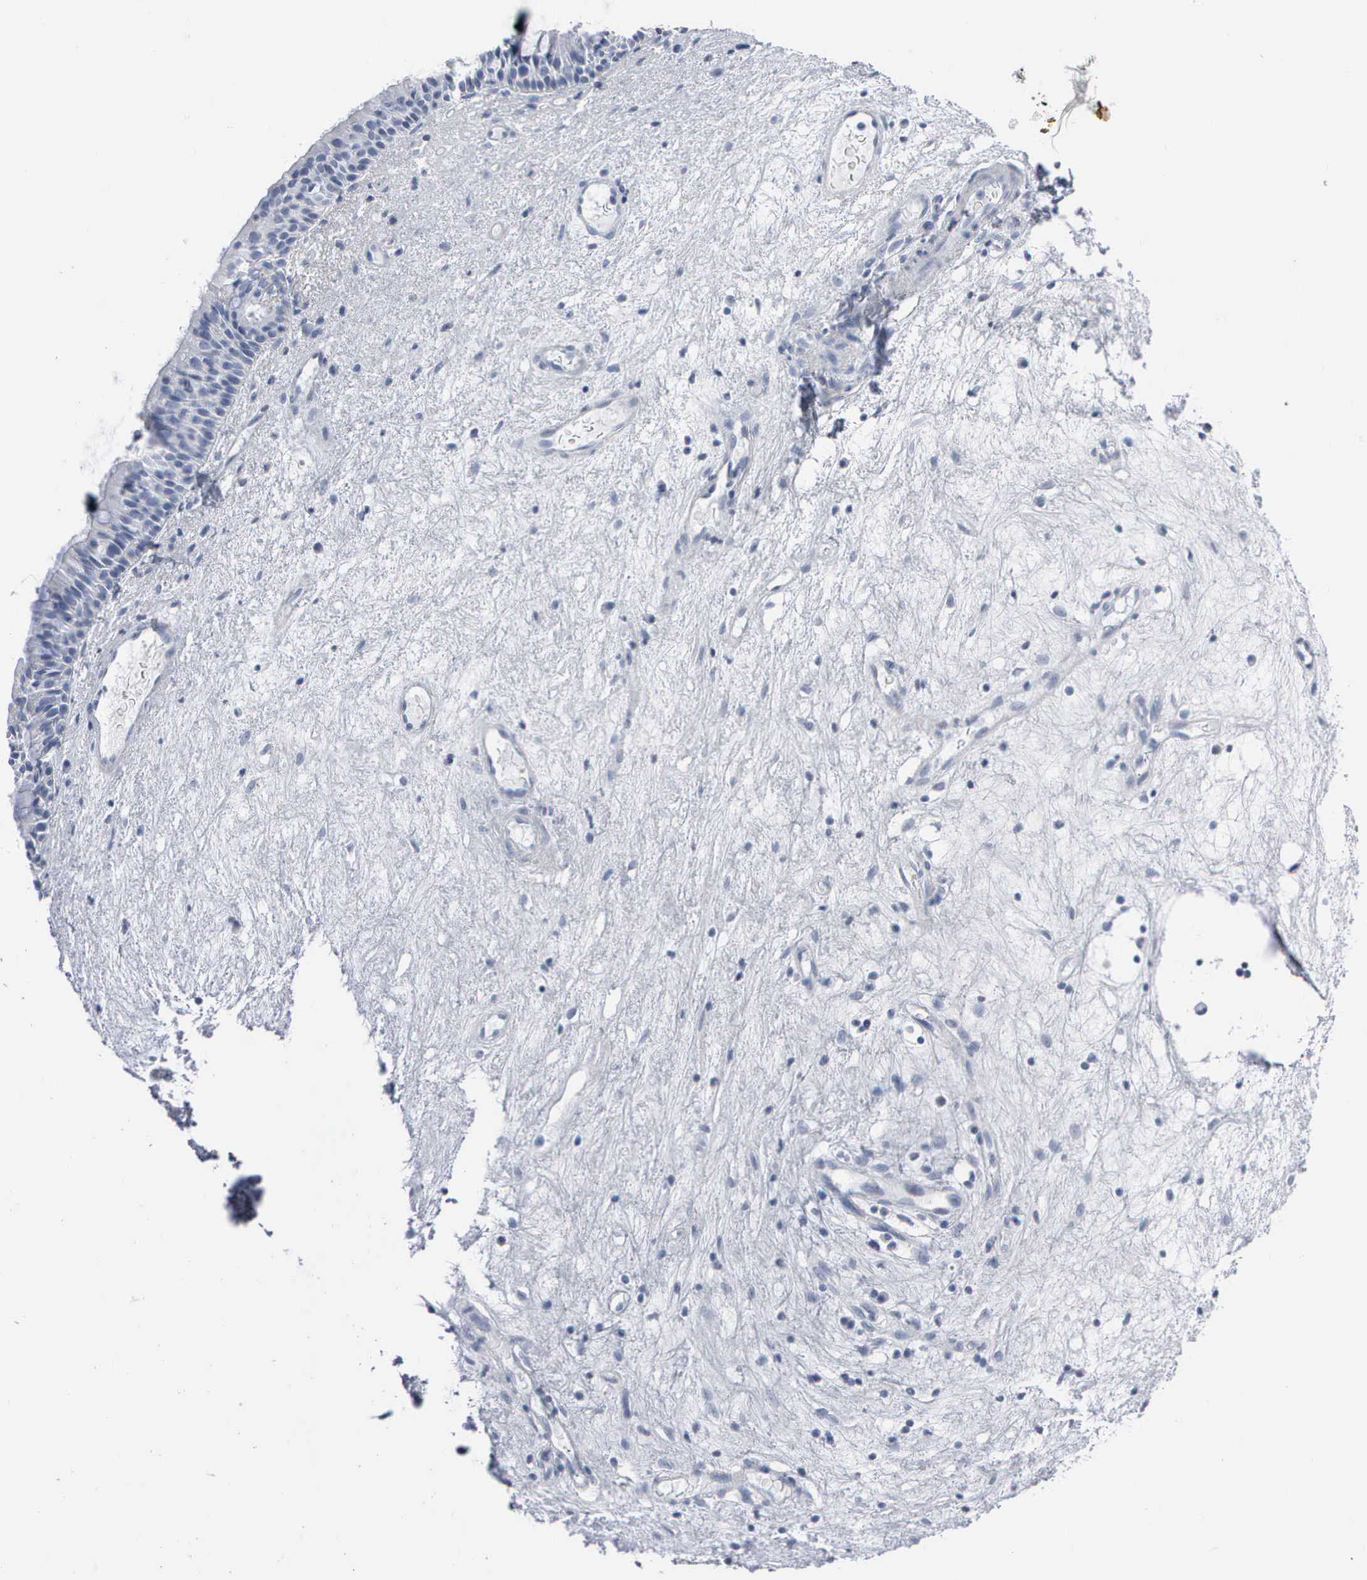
{"staining": {"intensity": "moderate", "quantity": "<25%", "location": "nuclear"}, "tissue": "nasopharynx", "cell_type": "Respiratory epithelial cells", "image_type": "normal", "snomed": [{"axis": "morphology", "description": "Normal tissue, NOS"}, {"axis": "topography", "description": "Nasopharynx"}], "caption": "Protein analysis of benign nasopharynx displays moderate nuclear positivity in about <25% of respiratory epithelial cells. Using DAB (brown) and hematoxylin (blue) stains, captured at high magnification using brightfield microscopy.", "gene": "CCNB1", "patient": {"sex": "female", "age": 78}}